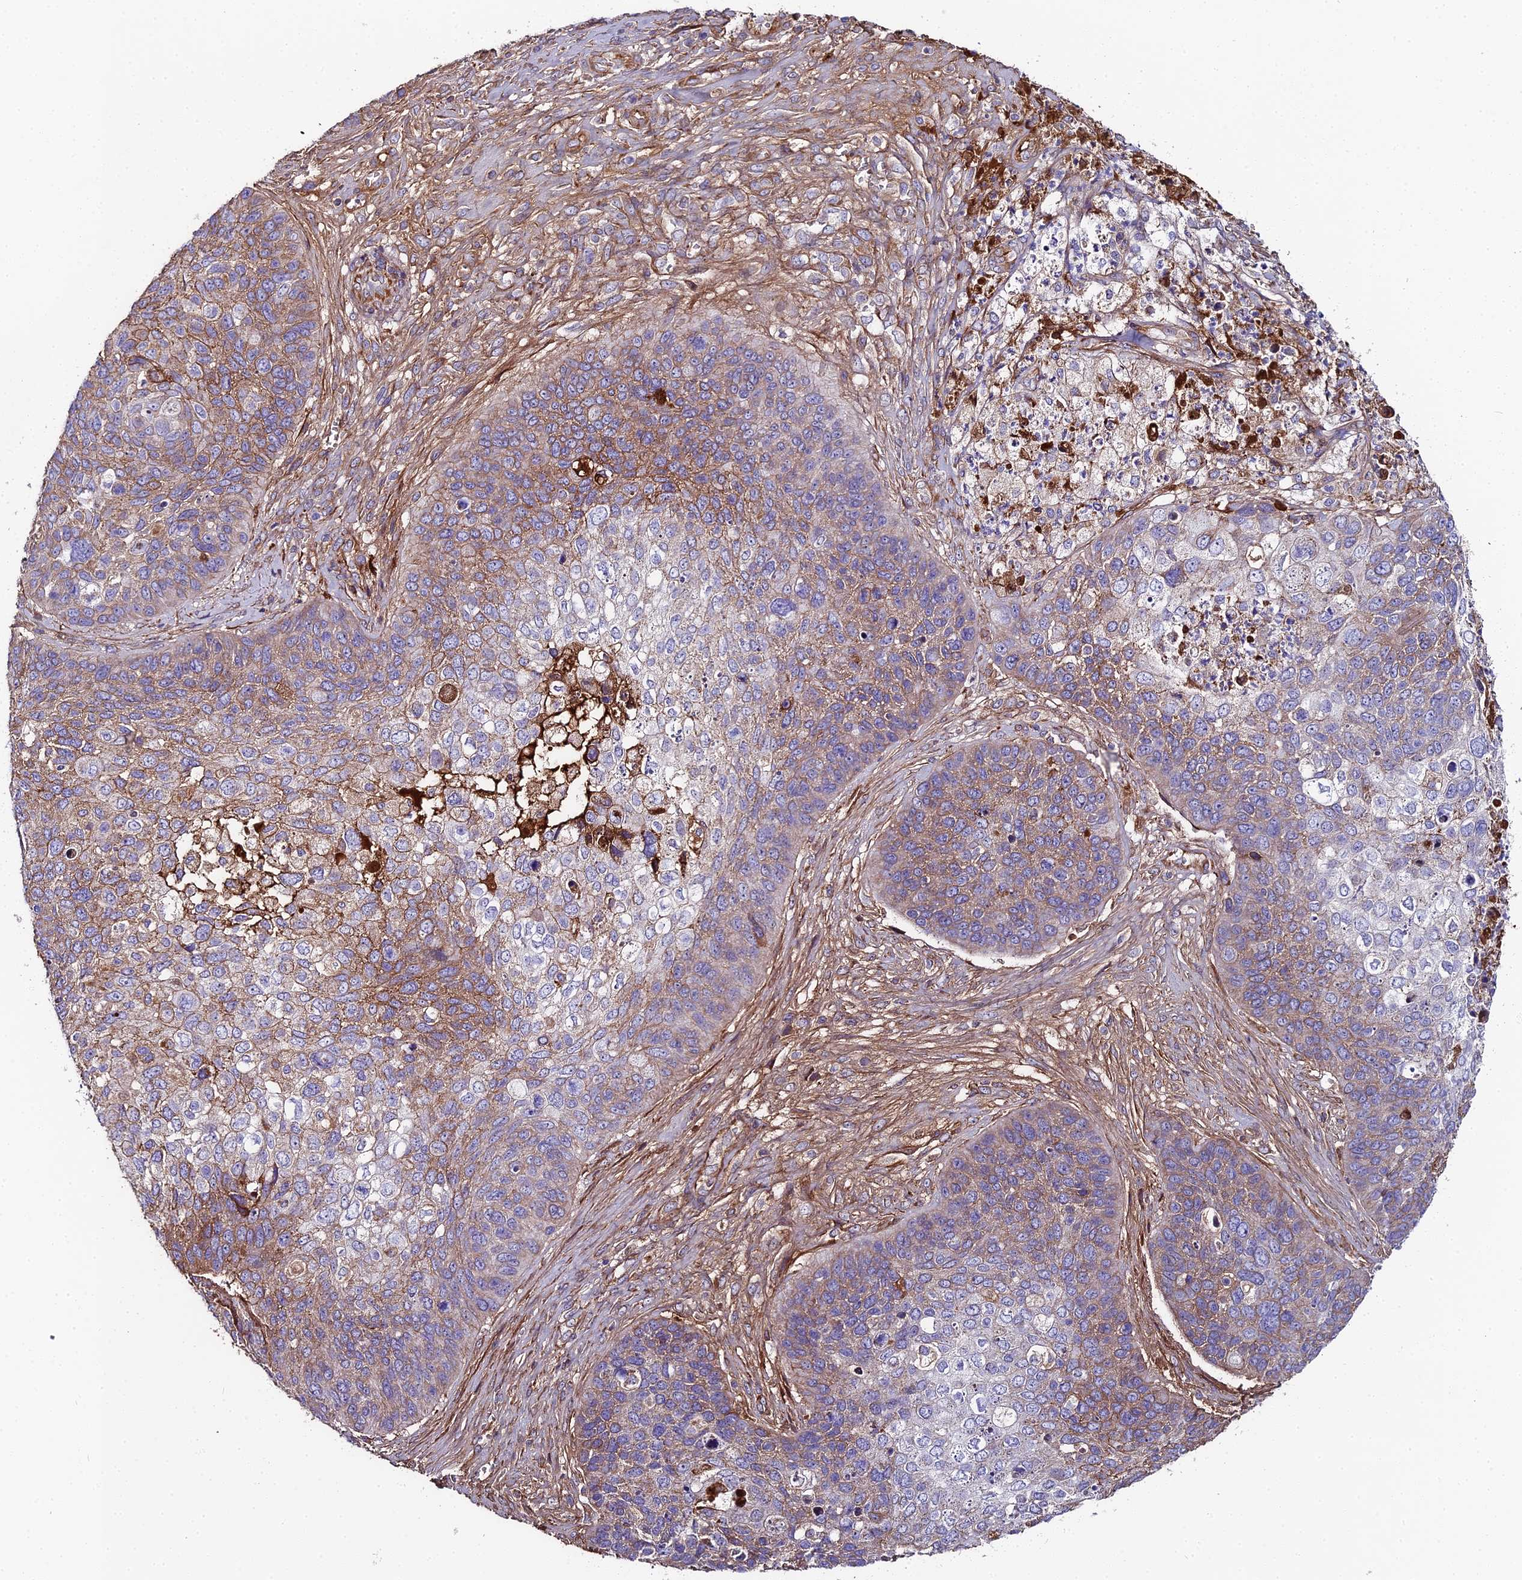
{"staining": {"intensity": "moderate", "quantity": "25%-75%", "location": "cytoplasmic/membranous"}, "tissue": "skin cancer", "cell_type": "Tumor cells", "image_type": "cancer", "snomed": [{"axis": "morphology", "description": "Basal cell carcinoma"}, {"axis": "topography", "description": "Skin"}], "caption": "Human skin cancer stained with a protein marker demonstrates moderate staining in tumor cells.", "gene": "BEX4", "patient": {"sex": "female", "age": 74}}